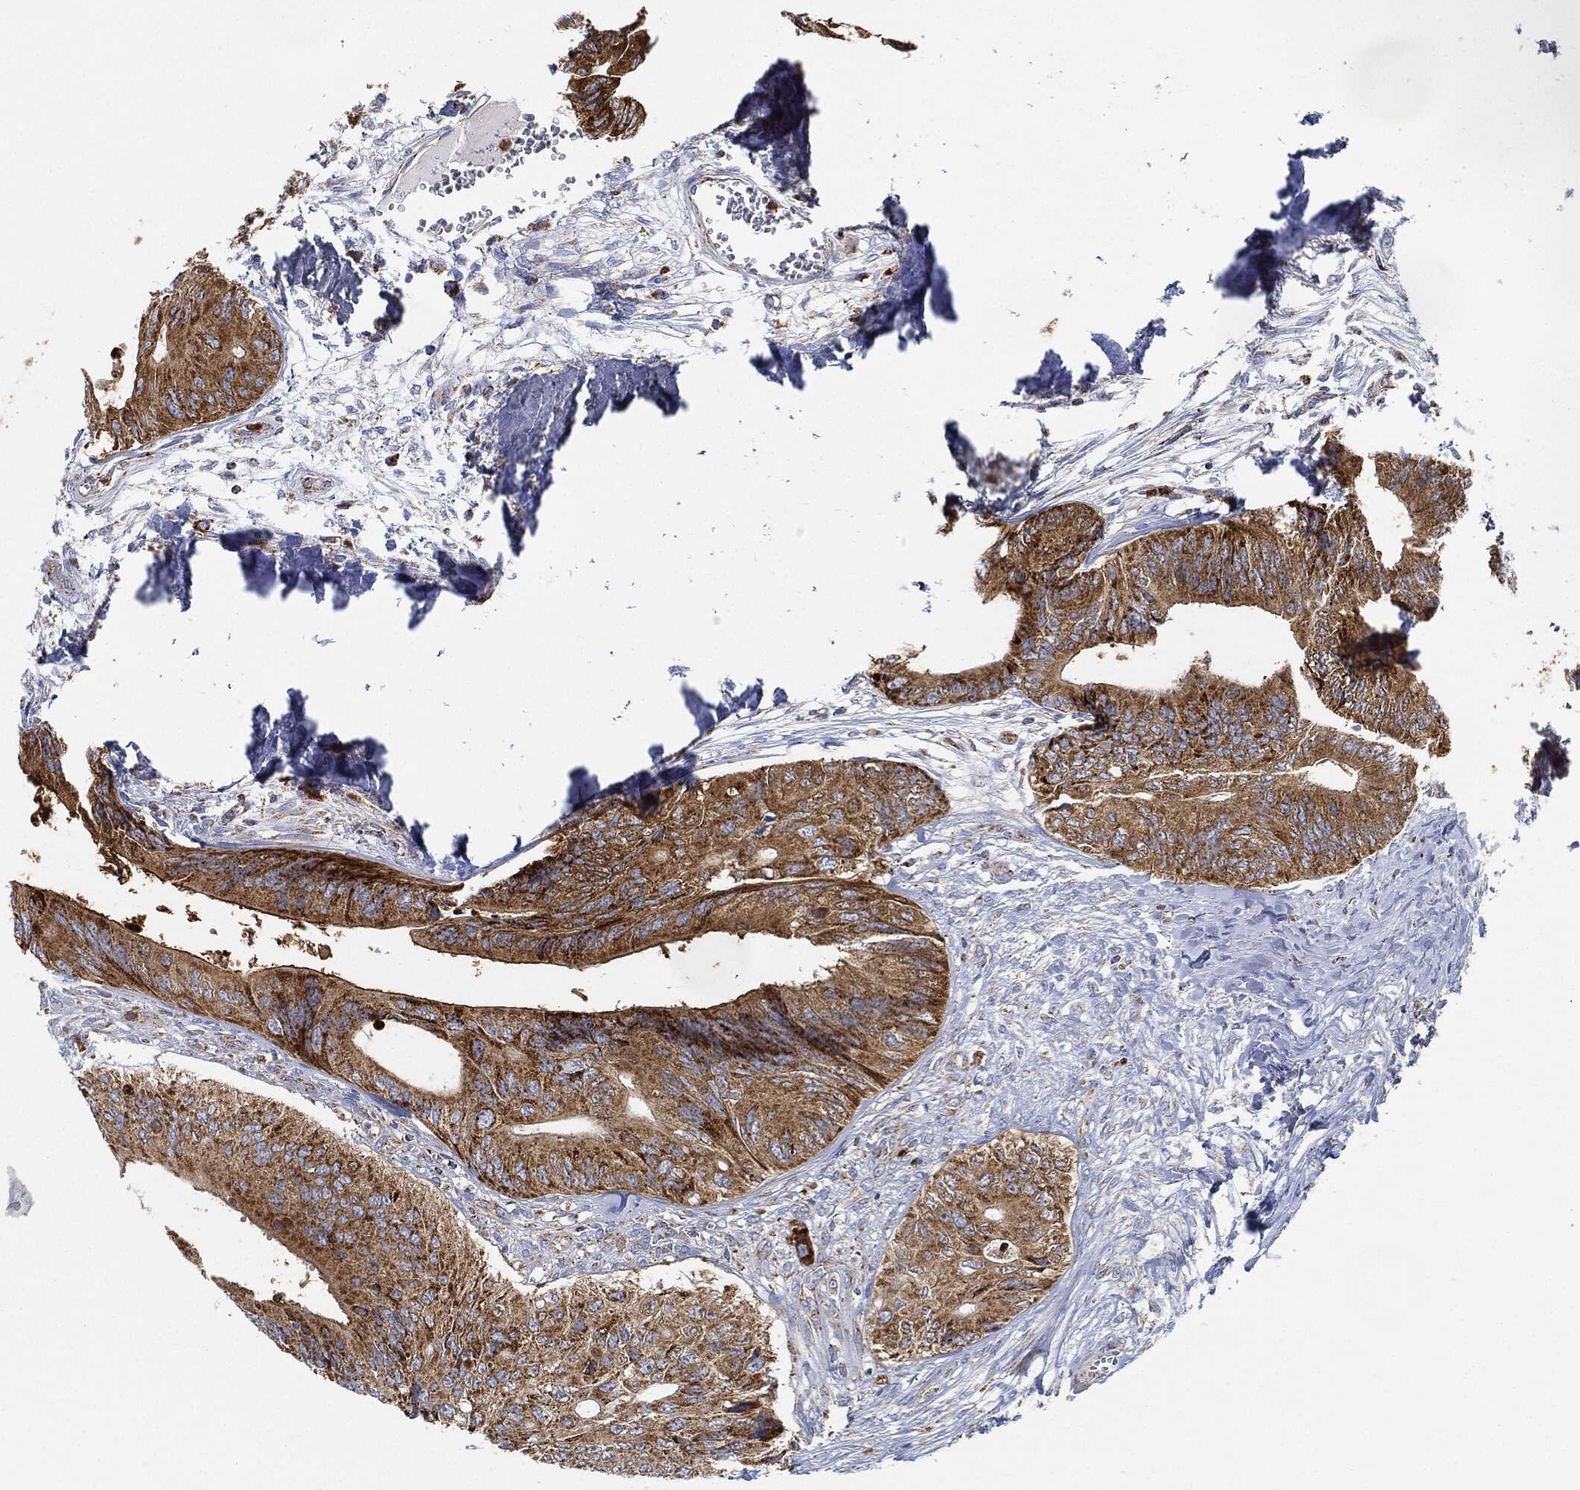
{"staining": {"intensity": "strong", "quantity": ">75%", "location": "cytoplasmic/membranous"}, "tissue": "colorectal cancer", "cell_type": "Tumor cells", "image_type": "cancer", "snomed": [{"axis": "morphology", "description": "Normal tissue, NOS"}, {"axis": "morphology", "description": "Adenocarcinoma, NOS"}, {"axis": "topography", "description": "Colon"}], "caption": "Brown immunohistochemical staining in adenocarcinoma (colorectal) reveals strong cytoplasmic/membranous positivity in about >75% of tumor cells.", "gene": "CAPN15", "patient": {"sex": "male", "age": 65}}